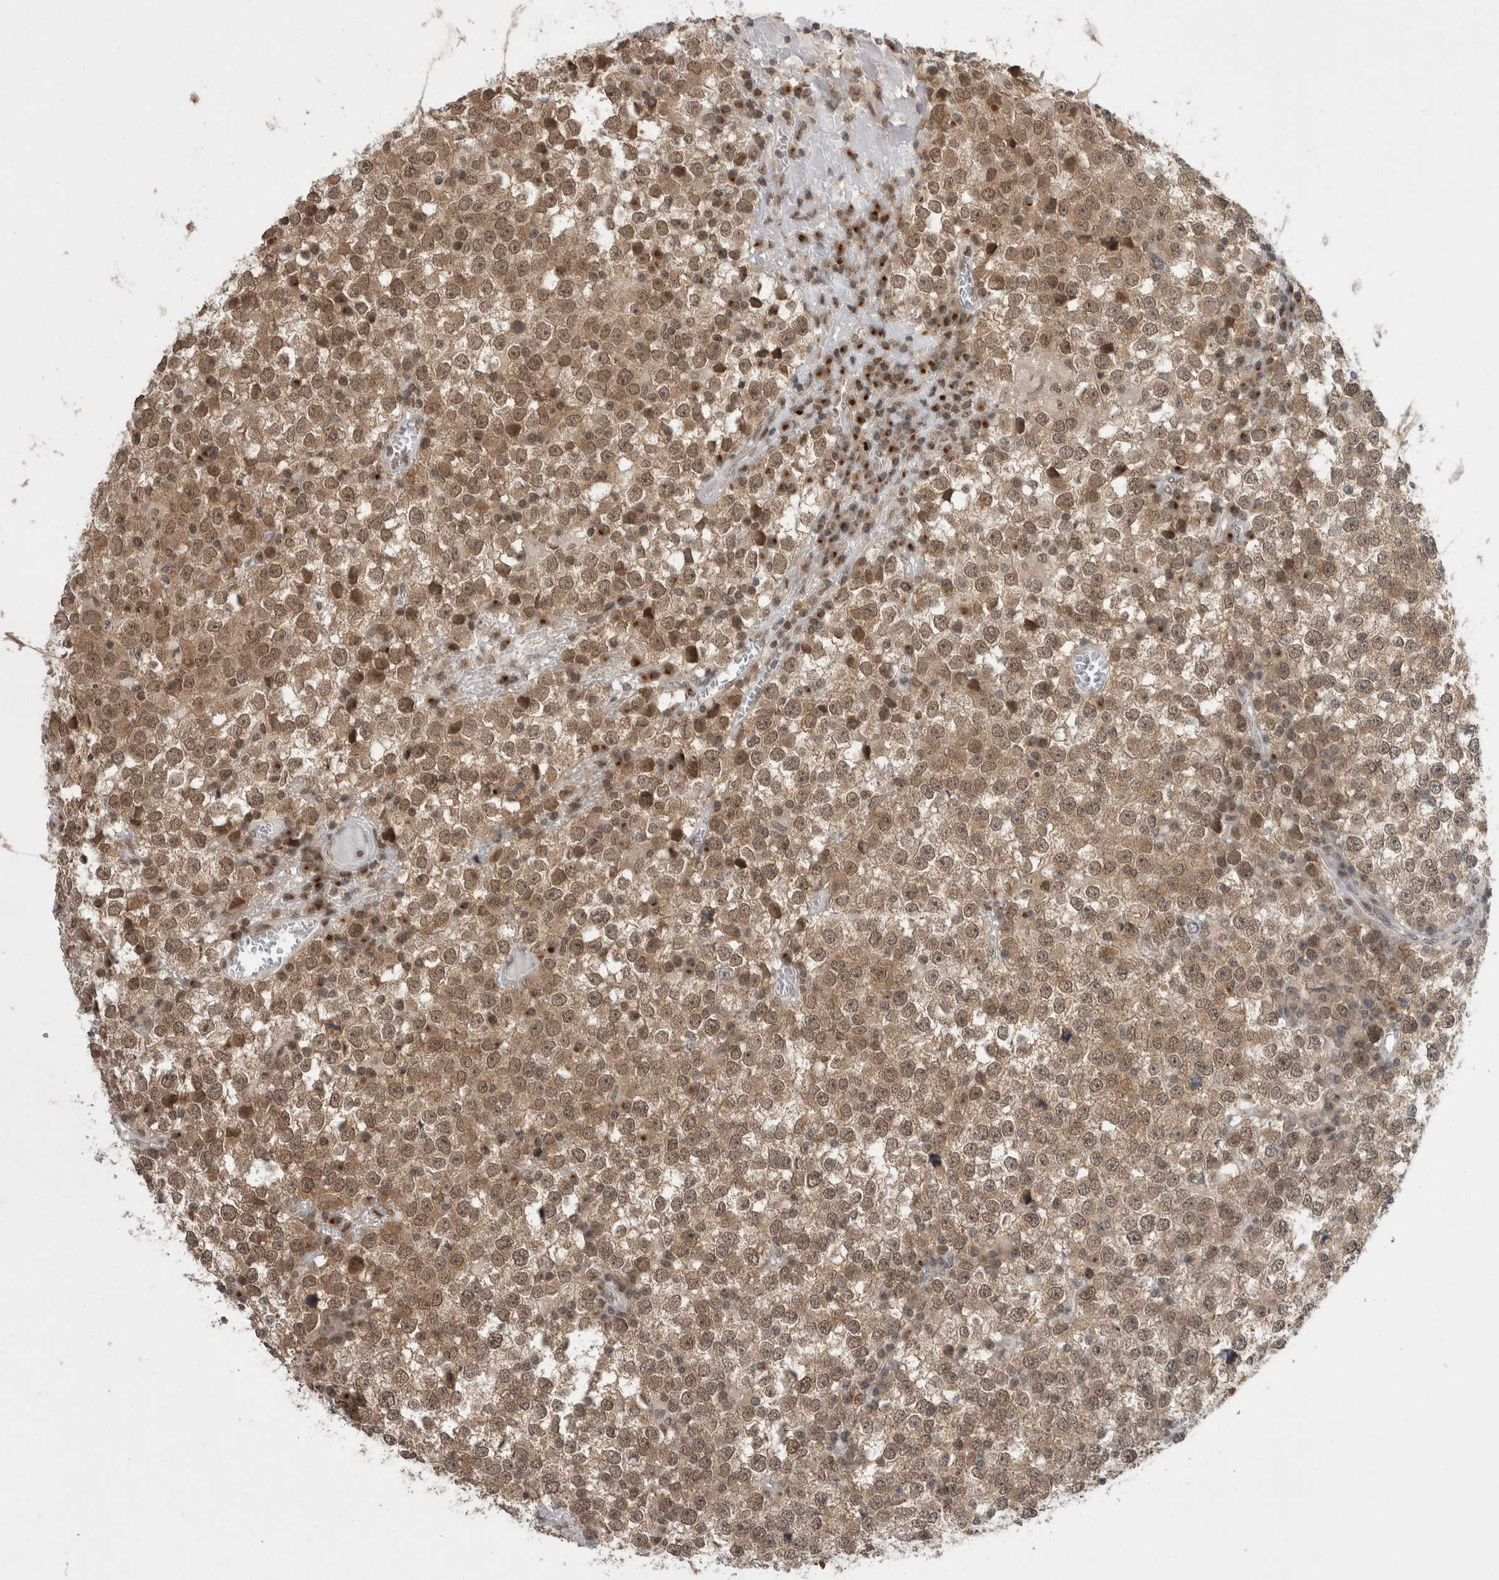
{"staining": {"intensity": "weak", "quantity": ">75%", "location": "cytoplasmic/membranous,nuclear"}, "tissue": "testis cancer", "cell_type": "Tumor cells", "image_type": "cancer", "snomed": [{"axis": "morphology", "description": "Seminoma, NOS"}, {"axis": "topography", "description": "Testis"}], "caption": "This histopathology image demonstrates immunohistochemistry (IHC) staining of testis cancer (seminoma), with low weak cytoplasmic/membranous and nuclear expression in about >75% of tumor cells.", "gene": "ZNF341", "patient": {"sex": "male", "age": 65}}